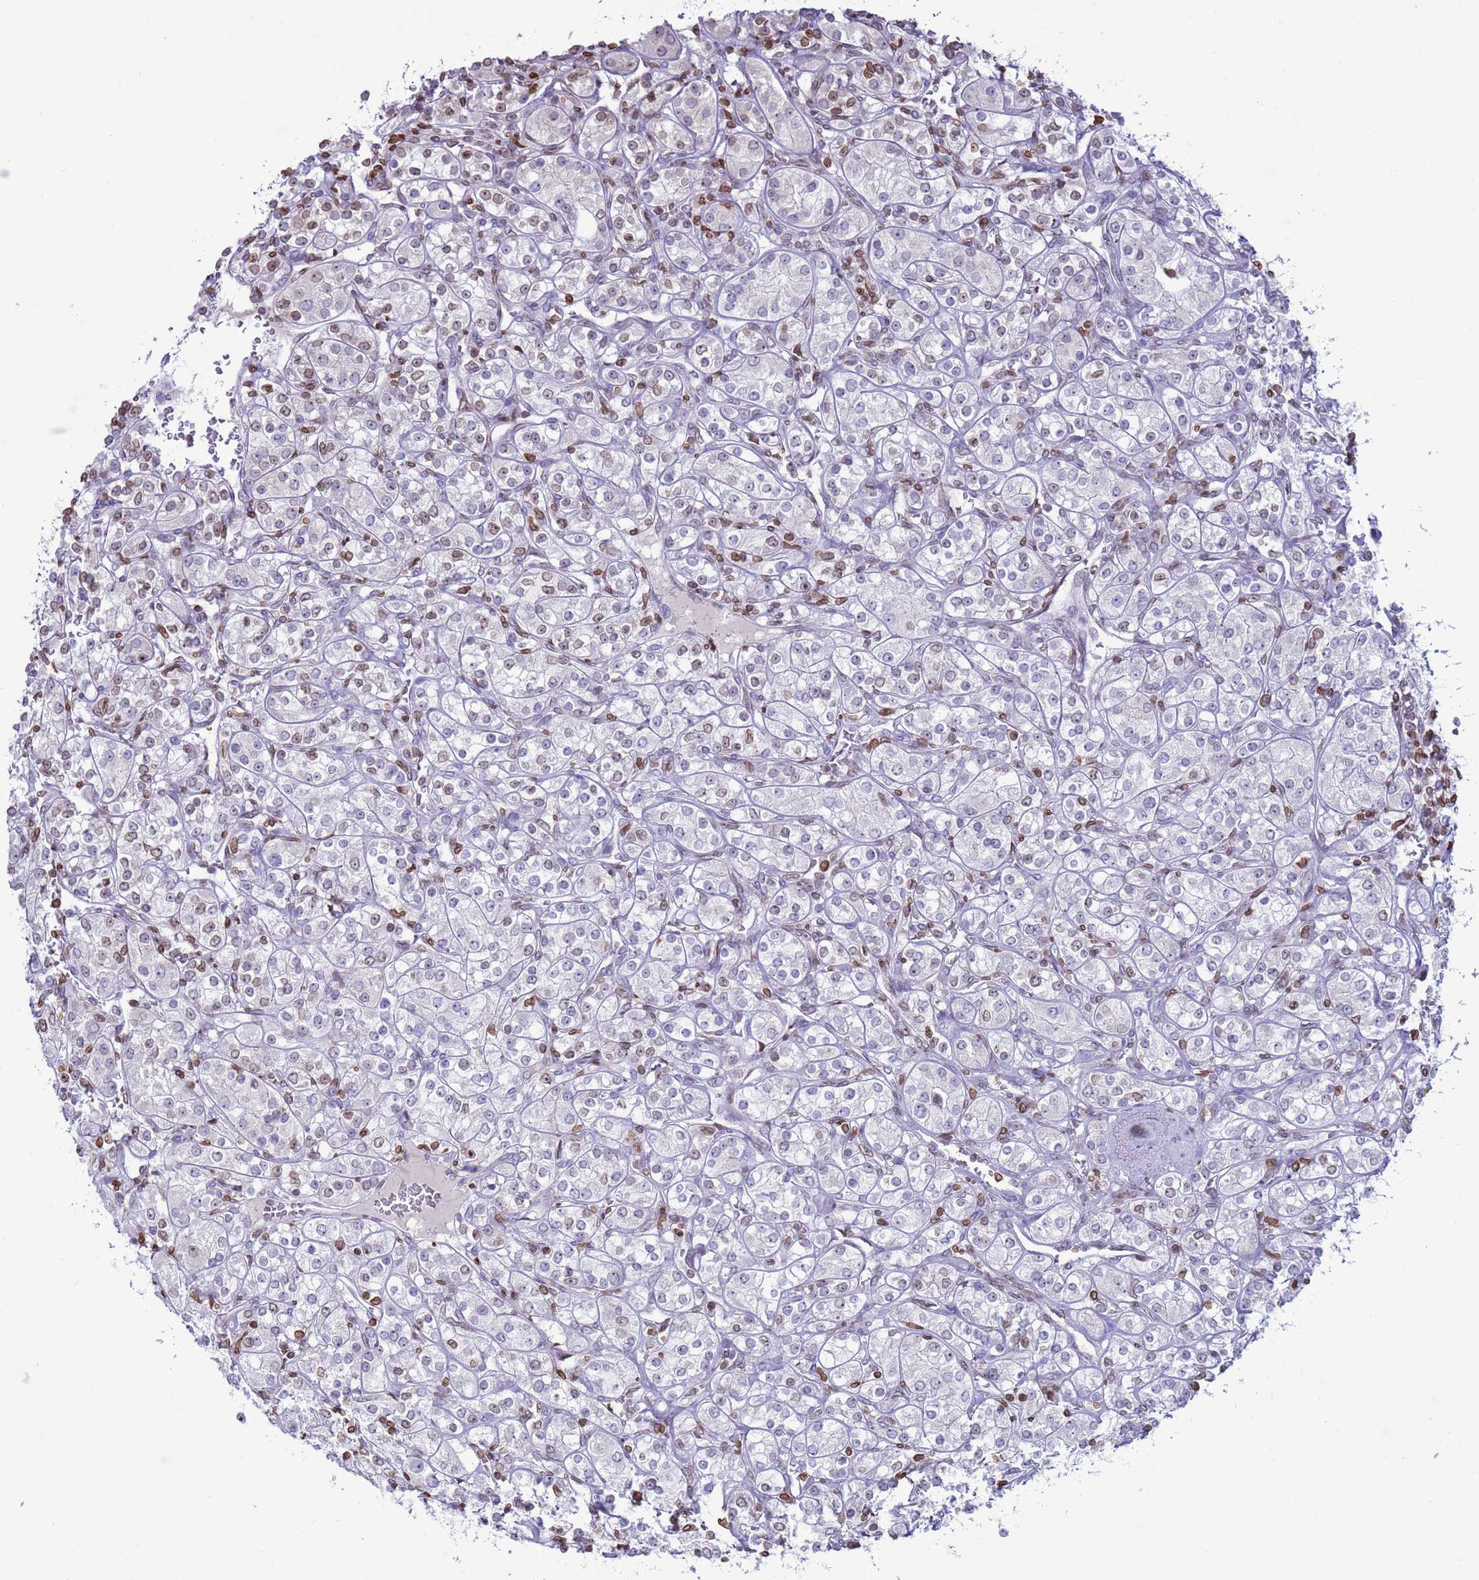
{"staining": {"intensity": "moderate", "quantity": "<25%", "location": "cytoplasmic/membranous,nuclear"}, "tissue": "renal cancer", "cell_type": "Tumor cells", "image_type": "cancer", "snomed": [{"axis": "morphology", "description": "Adenocarcinoma, NOS"}, {"axis": "topography", "description": "Kidney"}], "caption": "The image exhibits staining of renal cancer, revealing moderate cytoplasmic/membranous and nuclear protein positivity (brown color) within tumor cells. The staining was performed using DAB (3,3'-diaminobenzidine) to visualize the protein expression in brown, while the nuclei were stained in blue with hematoxylin (Magnification: 20x).", "gene": "DHX37", "patient": {"sex": "male", "age": 77}}